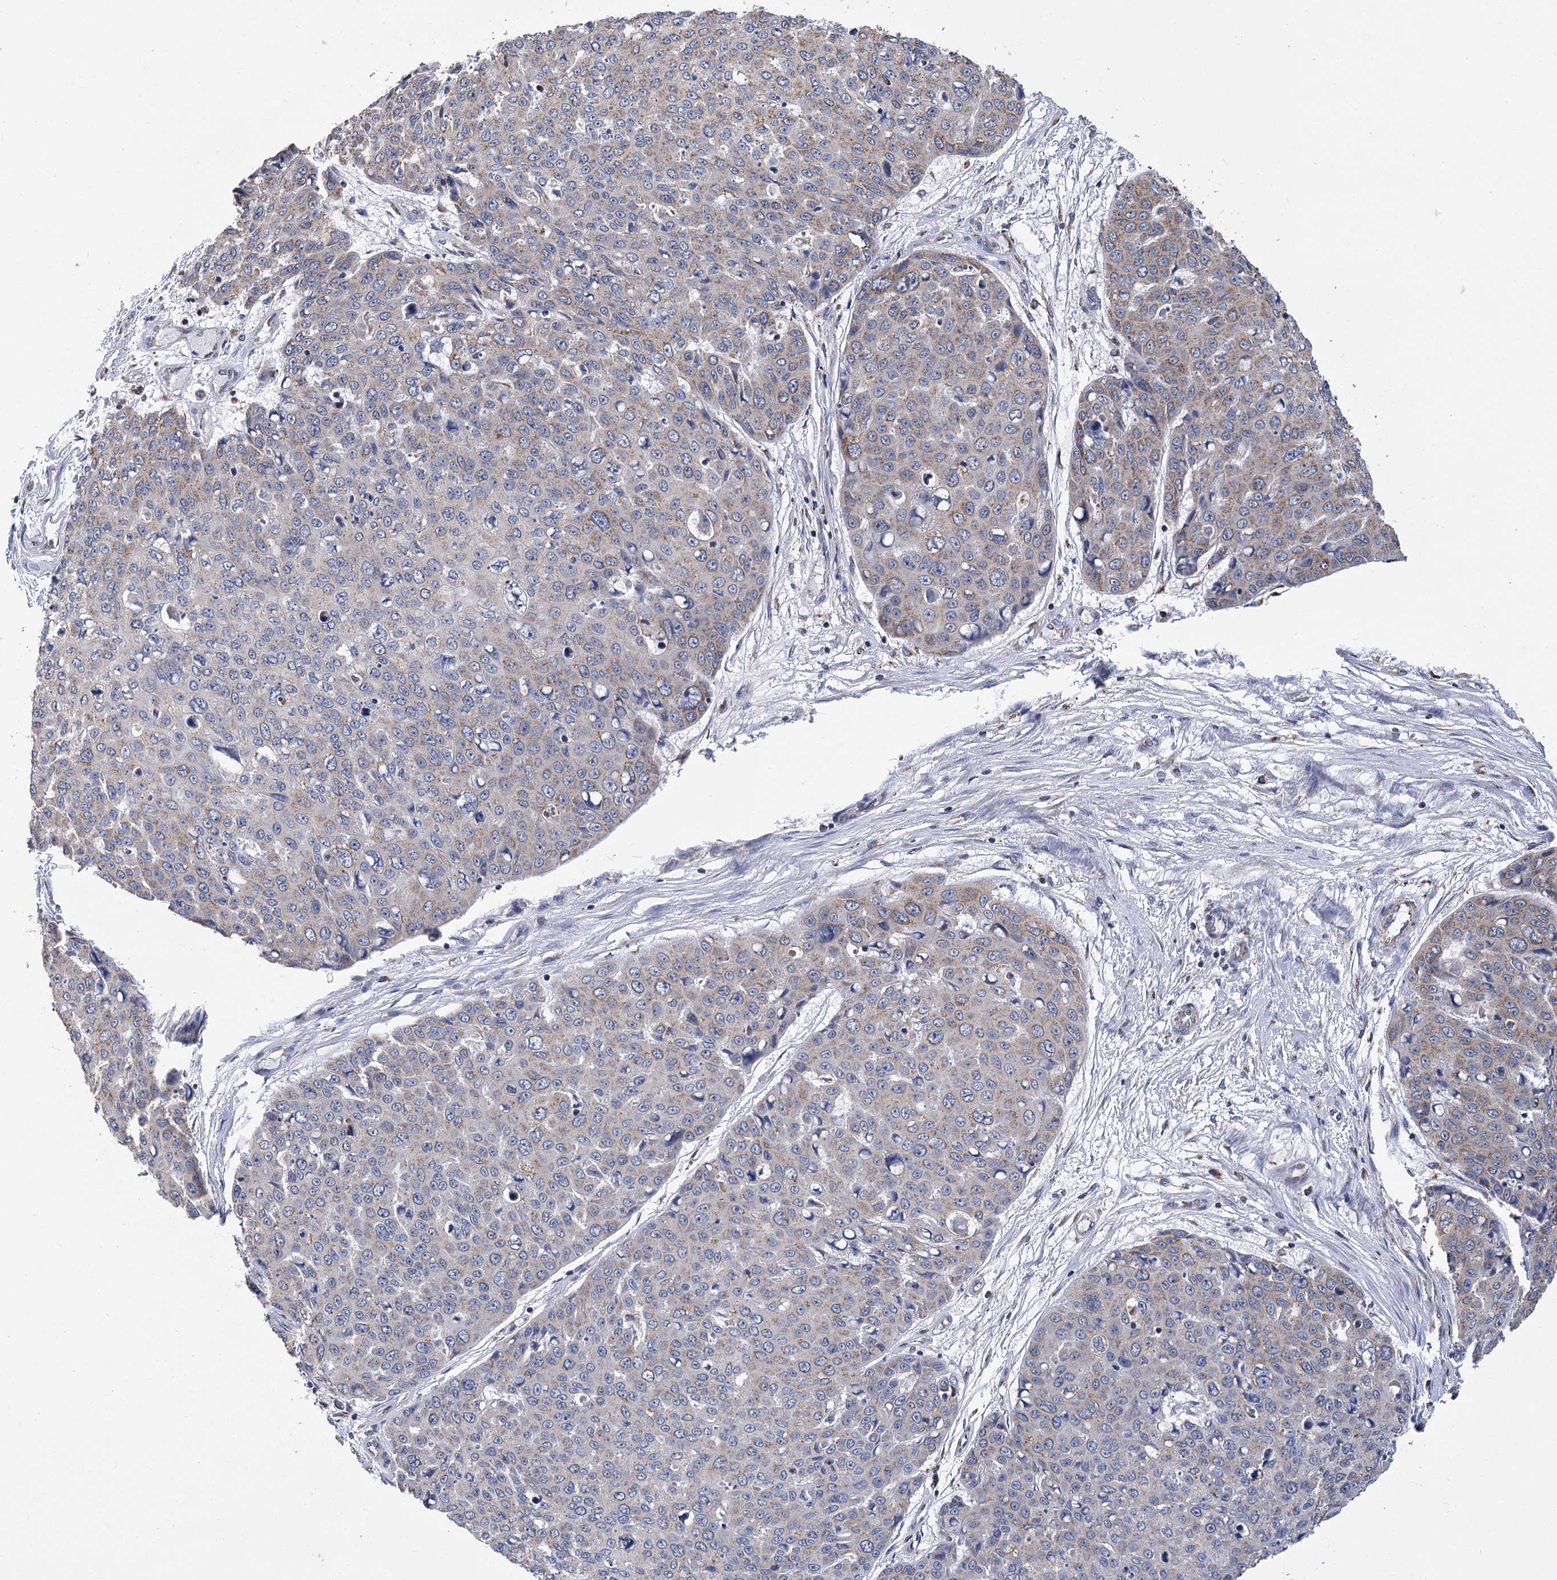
{"staining": {"intensity": "weak", "quantity": "<25%", "location": "cytoplasmic/membranous"}, "tissue": "skin cancer", "cell_type": "Tumor cells", "image_type": "cancer", "snomed": [{"axis": "morphology", "description": "Squamous cell carcinoma, NOS"}, {"axis": "topography", "description": "Skin"}], "caption": "Tumor cells are negative for brown protein staining in squamous cell carcinoma (skin).", "gene": "CCDC73", "patient": {"sex": "male", "age": 71}}